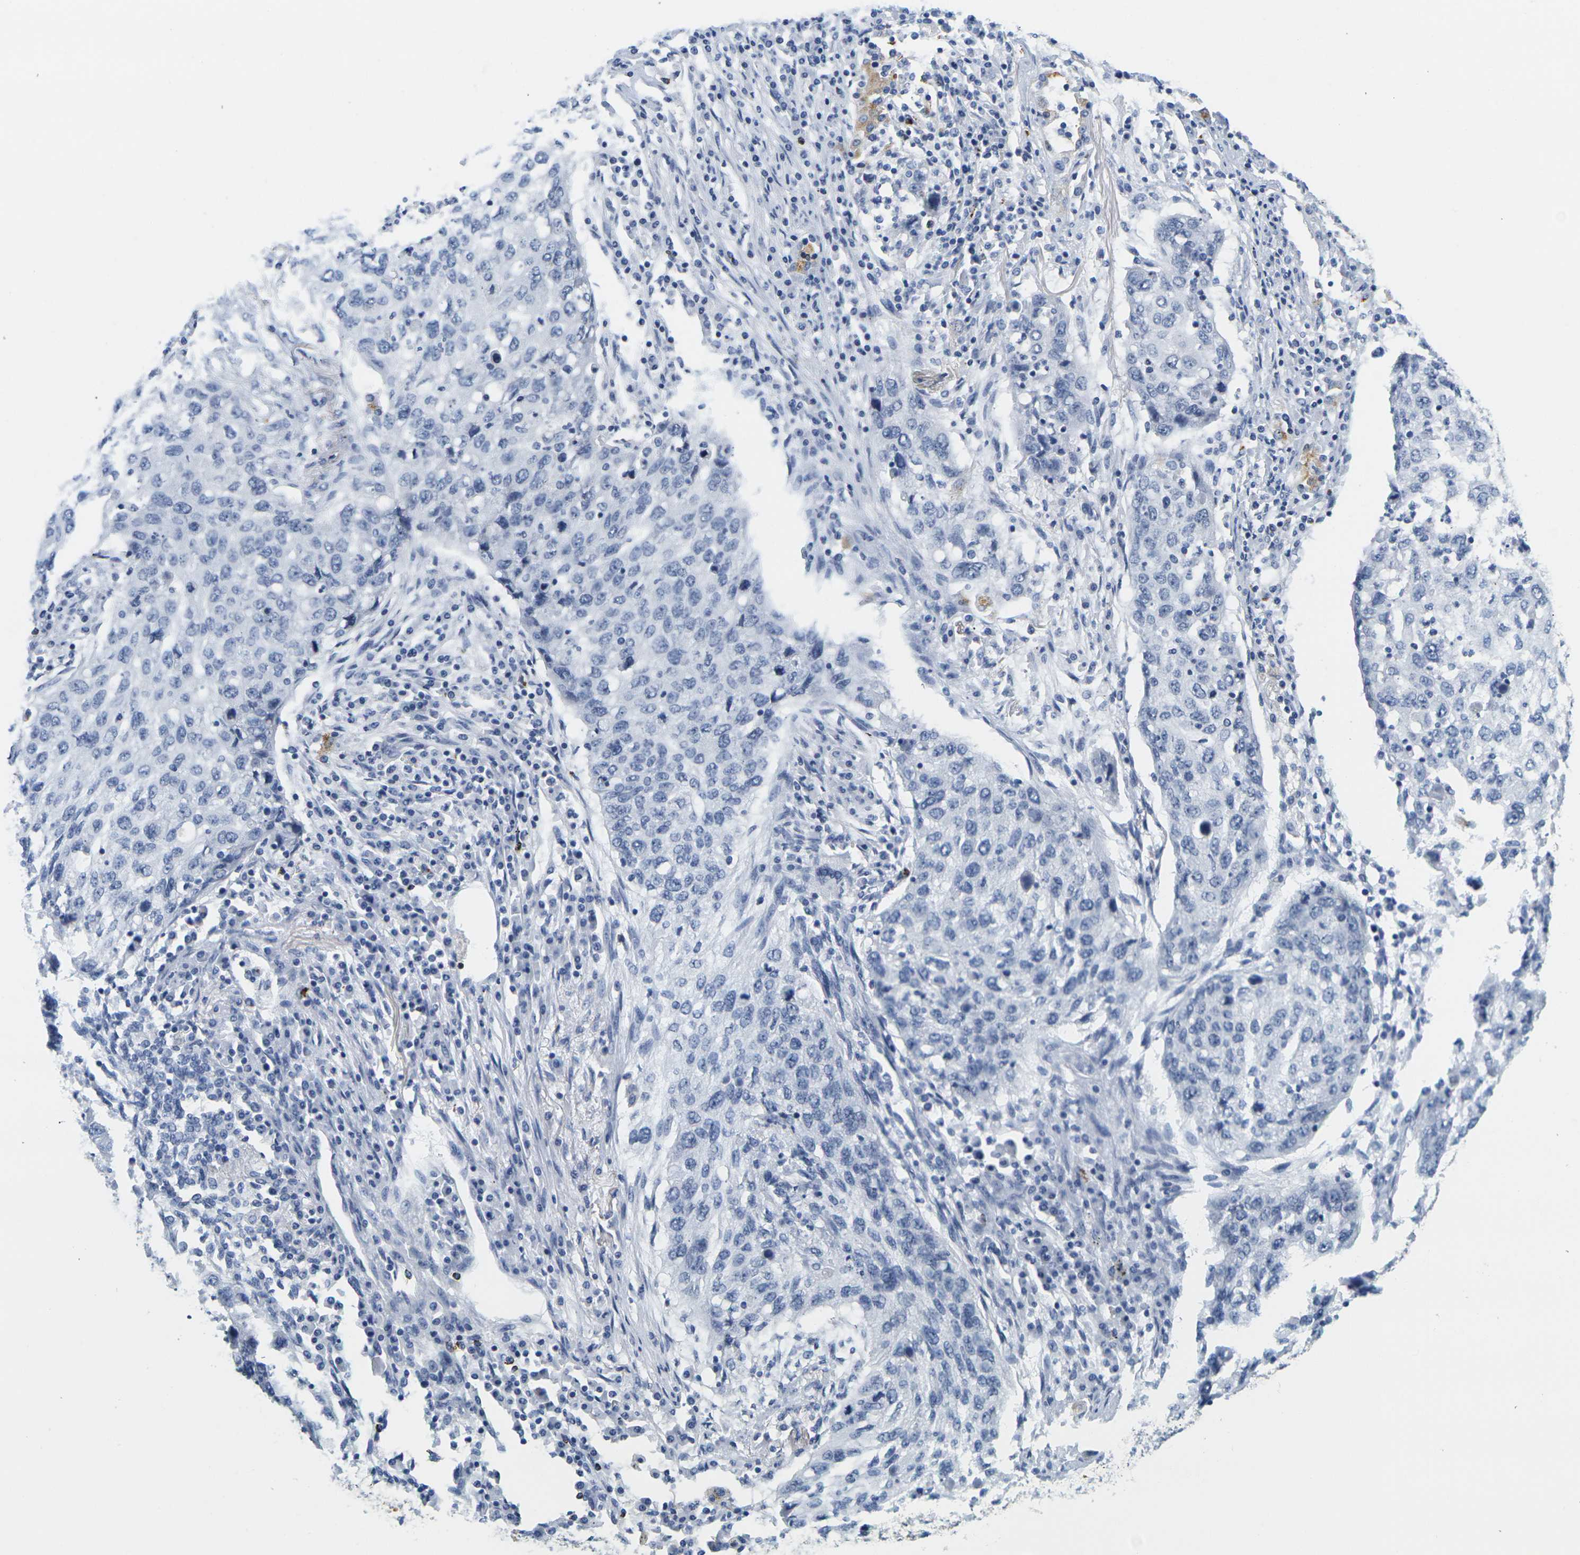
{"staining": {"intensity": "negative", "quantity": "none", "location": "none"}, "tissue": "lung cancer", "cell_type": "Tumor cells", "image_type": "cancer", "snomed": [{"axis": "morphology", "description": "Squamous cell carcinoma, NOS"}, {"axis": "topography", "description": "Lung"}], "caption": "An image of human lung cancer is negative for staining in tumor cells. (DAB (3,3'-diaminobenzidine) immunohistochemistry, high magnification).", "gene": "HLA-DOB", "patient": {"sex": "female", "age": 63}}